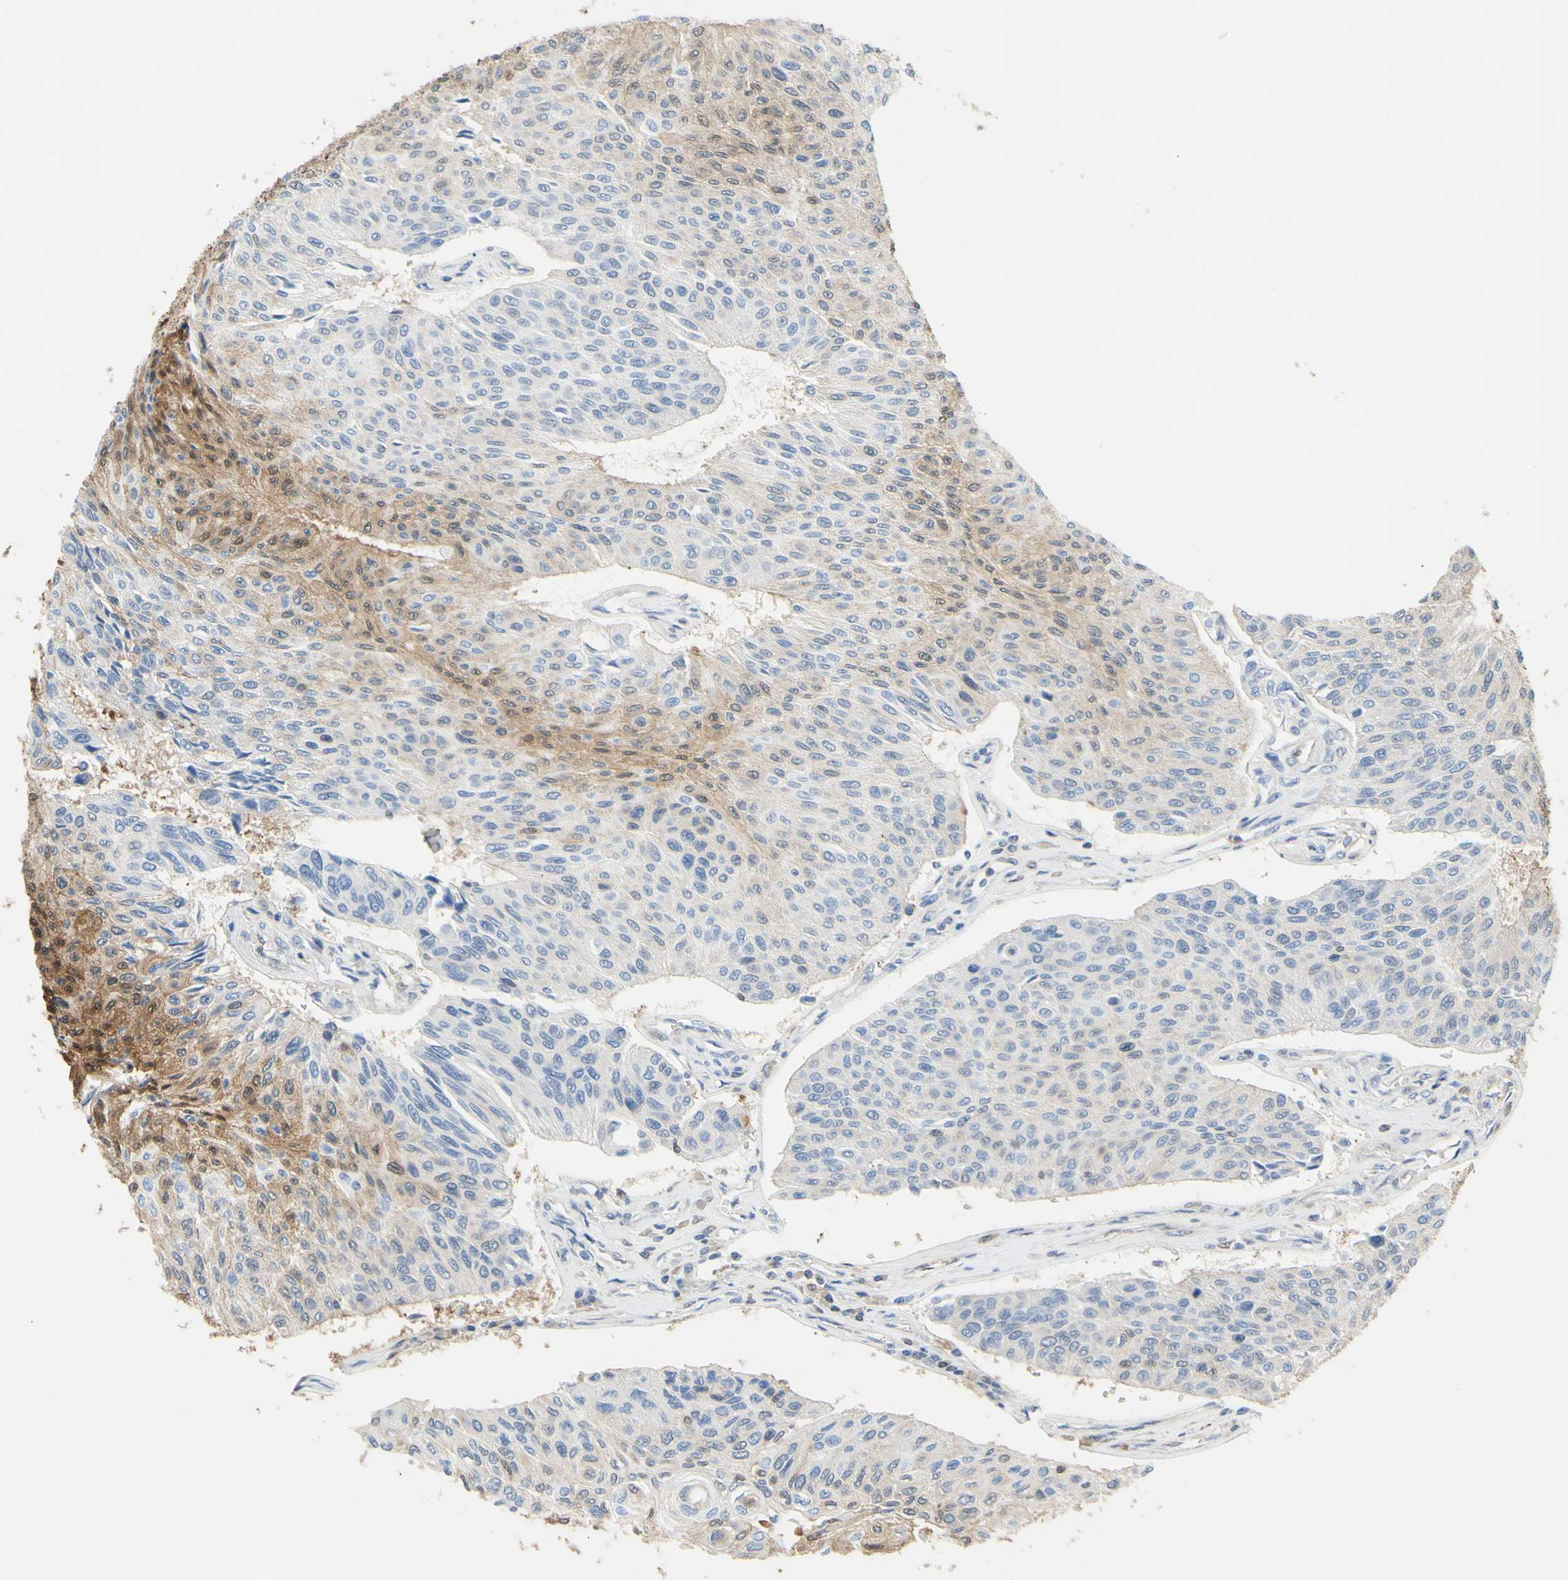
{"staining": {"intensity": "moderate", "quantity": "25%-75%", "location": "cytoplasmic/membranous"}, "tissue": "urothelial cancer", "cell_type": "Tumor cells", "image_type": "cancer", "snomed": [{"axis": "morphology", "description": "Urothelial carcinoma, High grade"}, {"axis": "topography", "description": "Urinary bladder"}], "caption": "Immunohistochemical staining of urothelial cancer reveals medium levels of moderate cytoplasmic/membranous expression in about 25%-75% of tumor cells.", "gene": "UPK3B", "patient": {"sex": "male", "age": 66}}